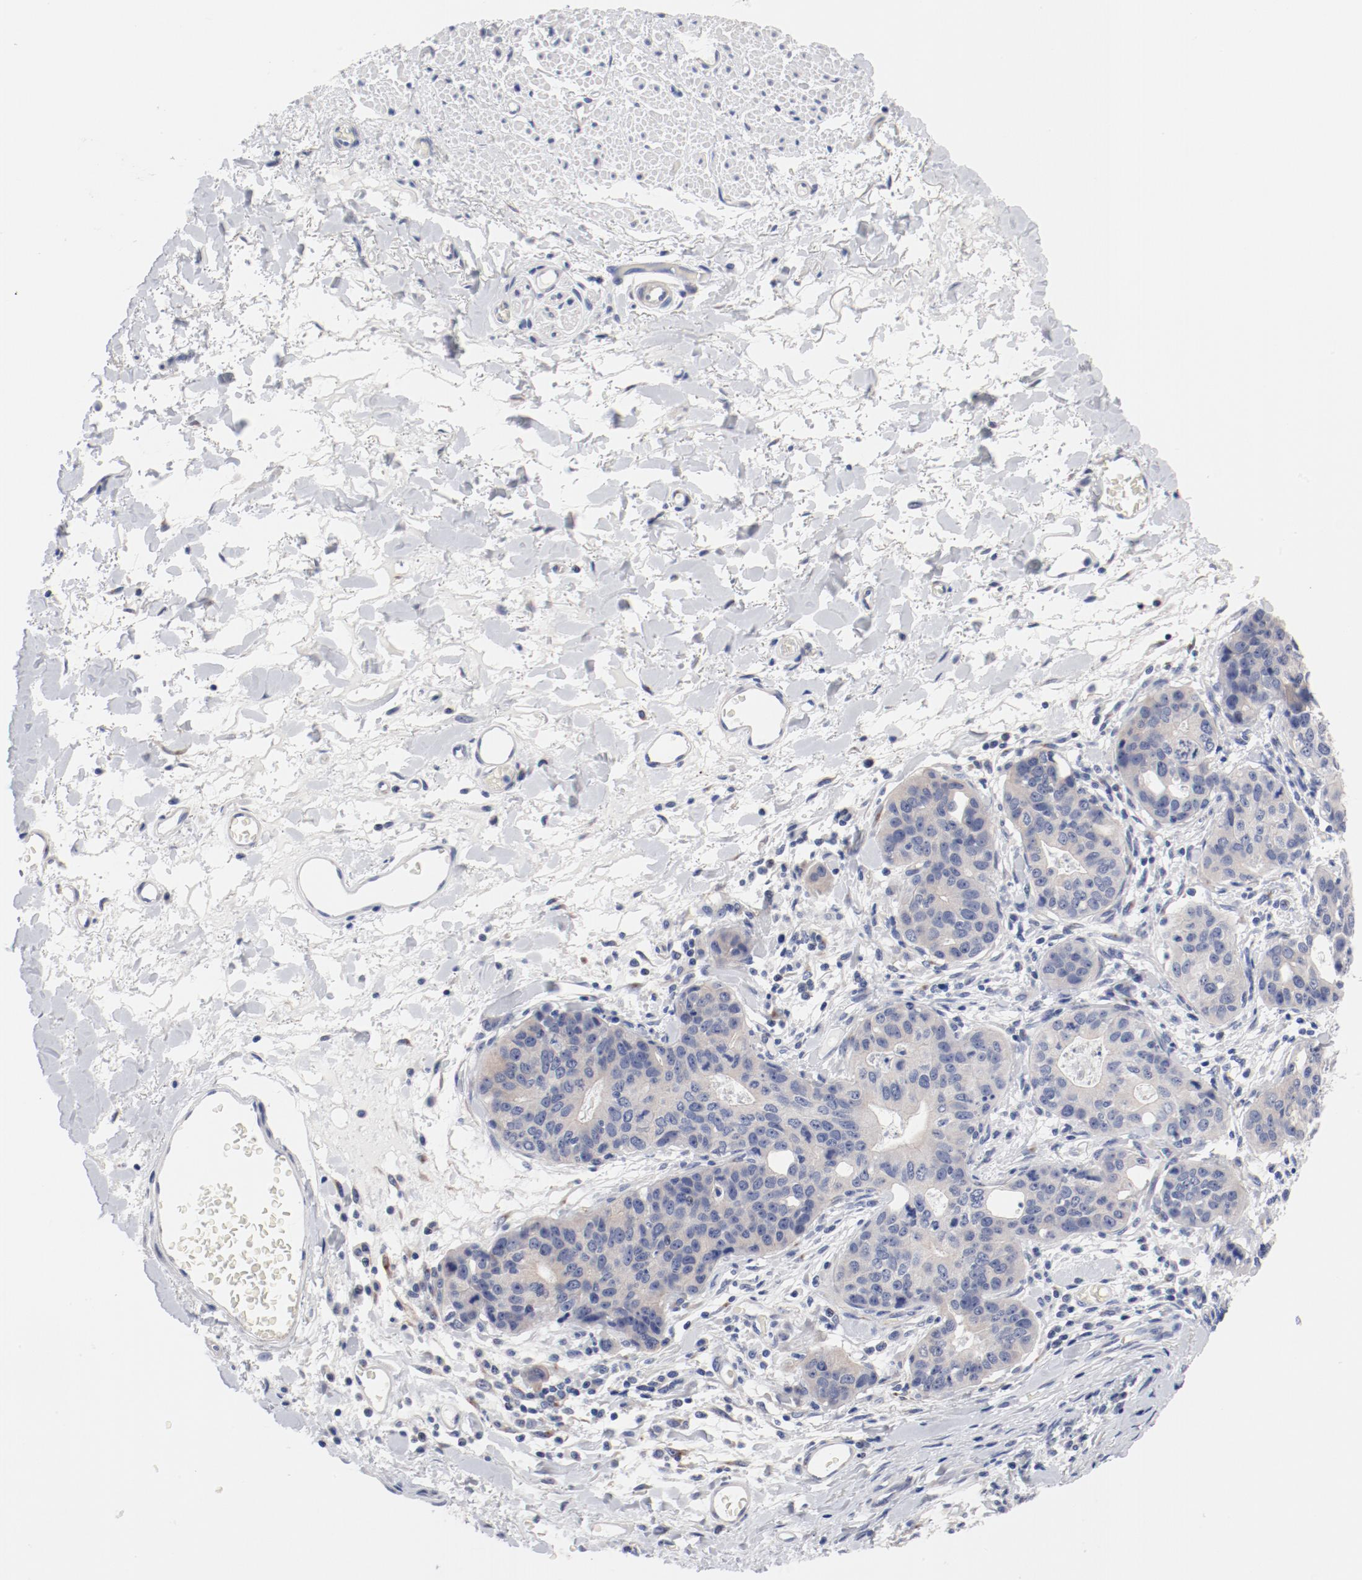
{"staining": {"intensity": "negative", "quantity": "none", "location": "none"}, "tissue": "stomach cancer", "cell_type": "Tumor cells", "image_type": "cancer", "snomed": [{"axis": "morphology", "description": "Adenocarcinoma, NOS"}, {"axis": "topography", "description": "Esophagus"}, {"axis": "topography", "description": "Stomach"}], "caption": "A histopathology image of stomach cancer stained for a protein reveals no brown staining in tumor cells.", "gene": "GPR143", "patient": {"sex": "male", "age": 74}}